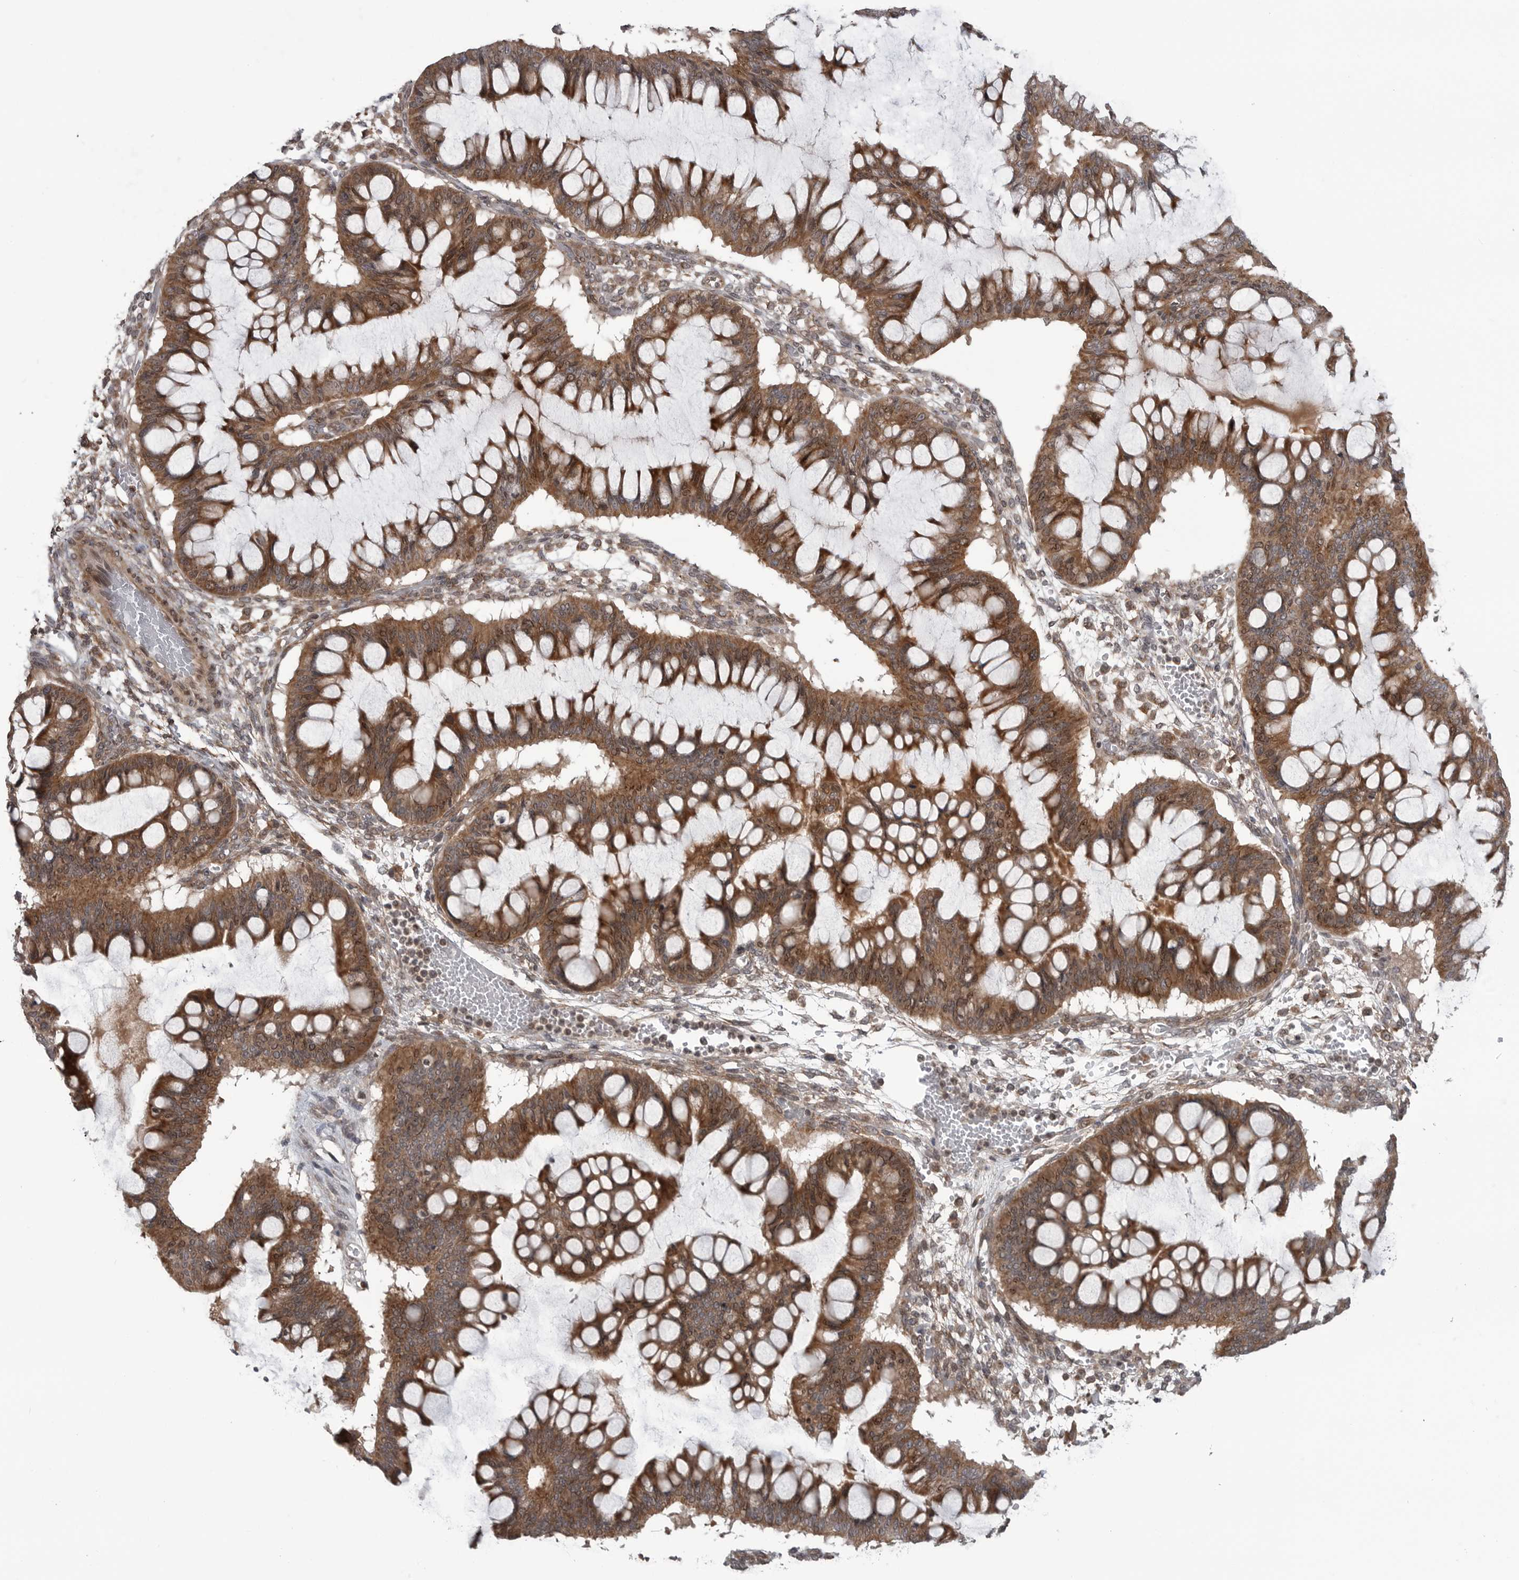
{"staining": {"intensity": "moderate", "quantity": ">75%", "location": "cytoplasmic/membranous"}, "tissue": "ovarian cancer", "cell_type": "Tumor cells", "image_type": "cancer", "snomed": [{"axis": "morphology", "description": "Cystadenocarcinoma, mucinous, NOS"}, {"axis": "topography", "description": "Ovary"}], "caption": "High-magnification brightfield microscopy of ovarian cancer stained with DAB (3,3'-diaminobenzidine) (brown) and counterstained with hematoxylin (blue). tumor cells exhibit moderate cytoplasmic/membranous staining is identified in approximately>75% of cells.", "gene": "FAAP100", "patient": {"sex": "female", "age": 73}}